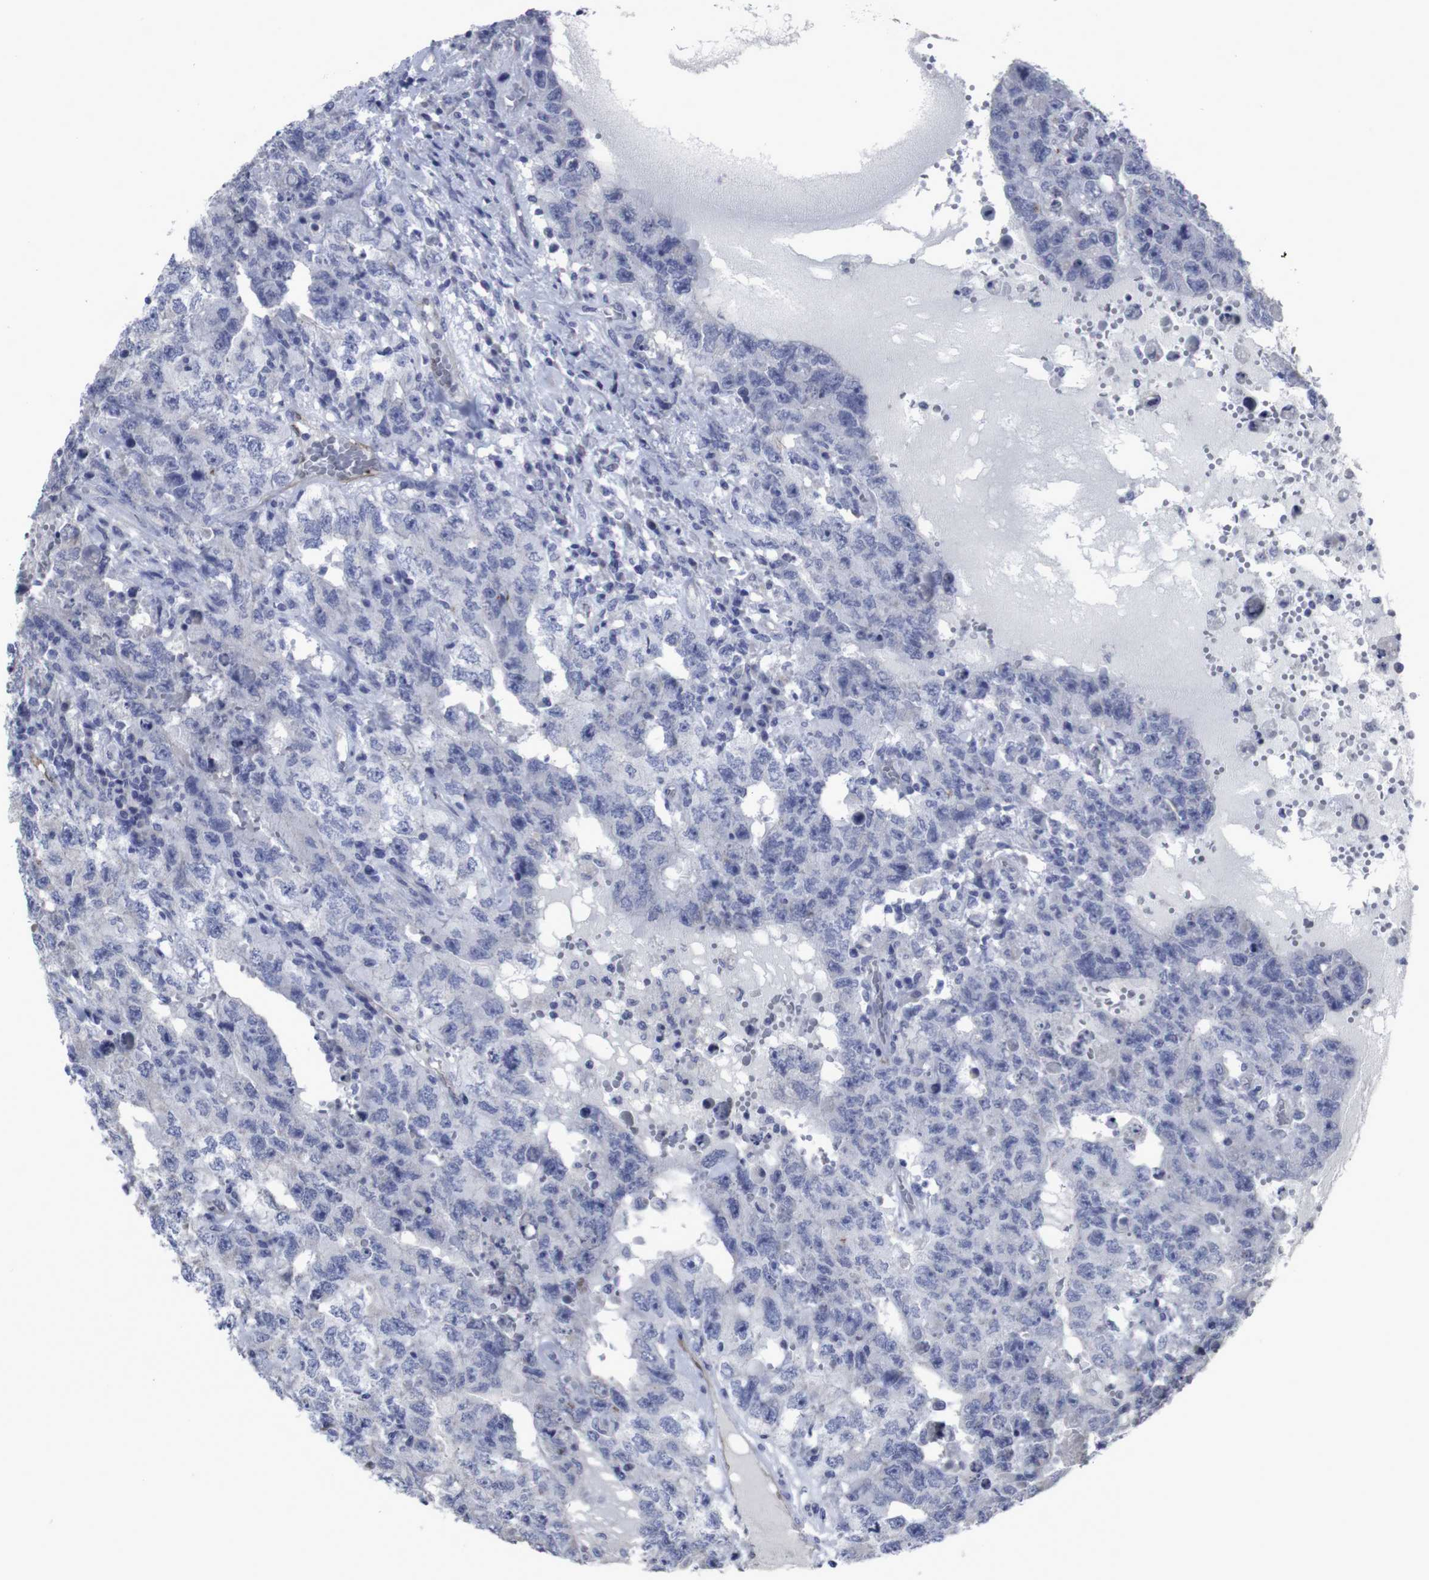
{"staining": {"intensity": "negative", "quantity": "none", "location": "none"}, "tissue": "testis cancer", "cell_type": "Tumor cells", "image_type": "cancer", "snomed": [{"axis": "morphology", "description": "Carcinoma, Embryonal, NOS"}, {"axis": "topography", "description": "Testis"}], "caption": "The image displays no staining of tumor cells in testis cancer (embryonal carcinoma). The staining was performed using DAB to visualize the protein expression in brown, while the nuclei were stained in blue with hematoxylin (Magnification: 20x).", "gene": "SNCG", "patient": {"sex": "male", "age": 26}}